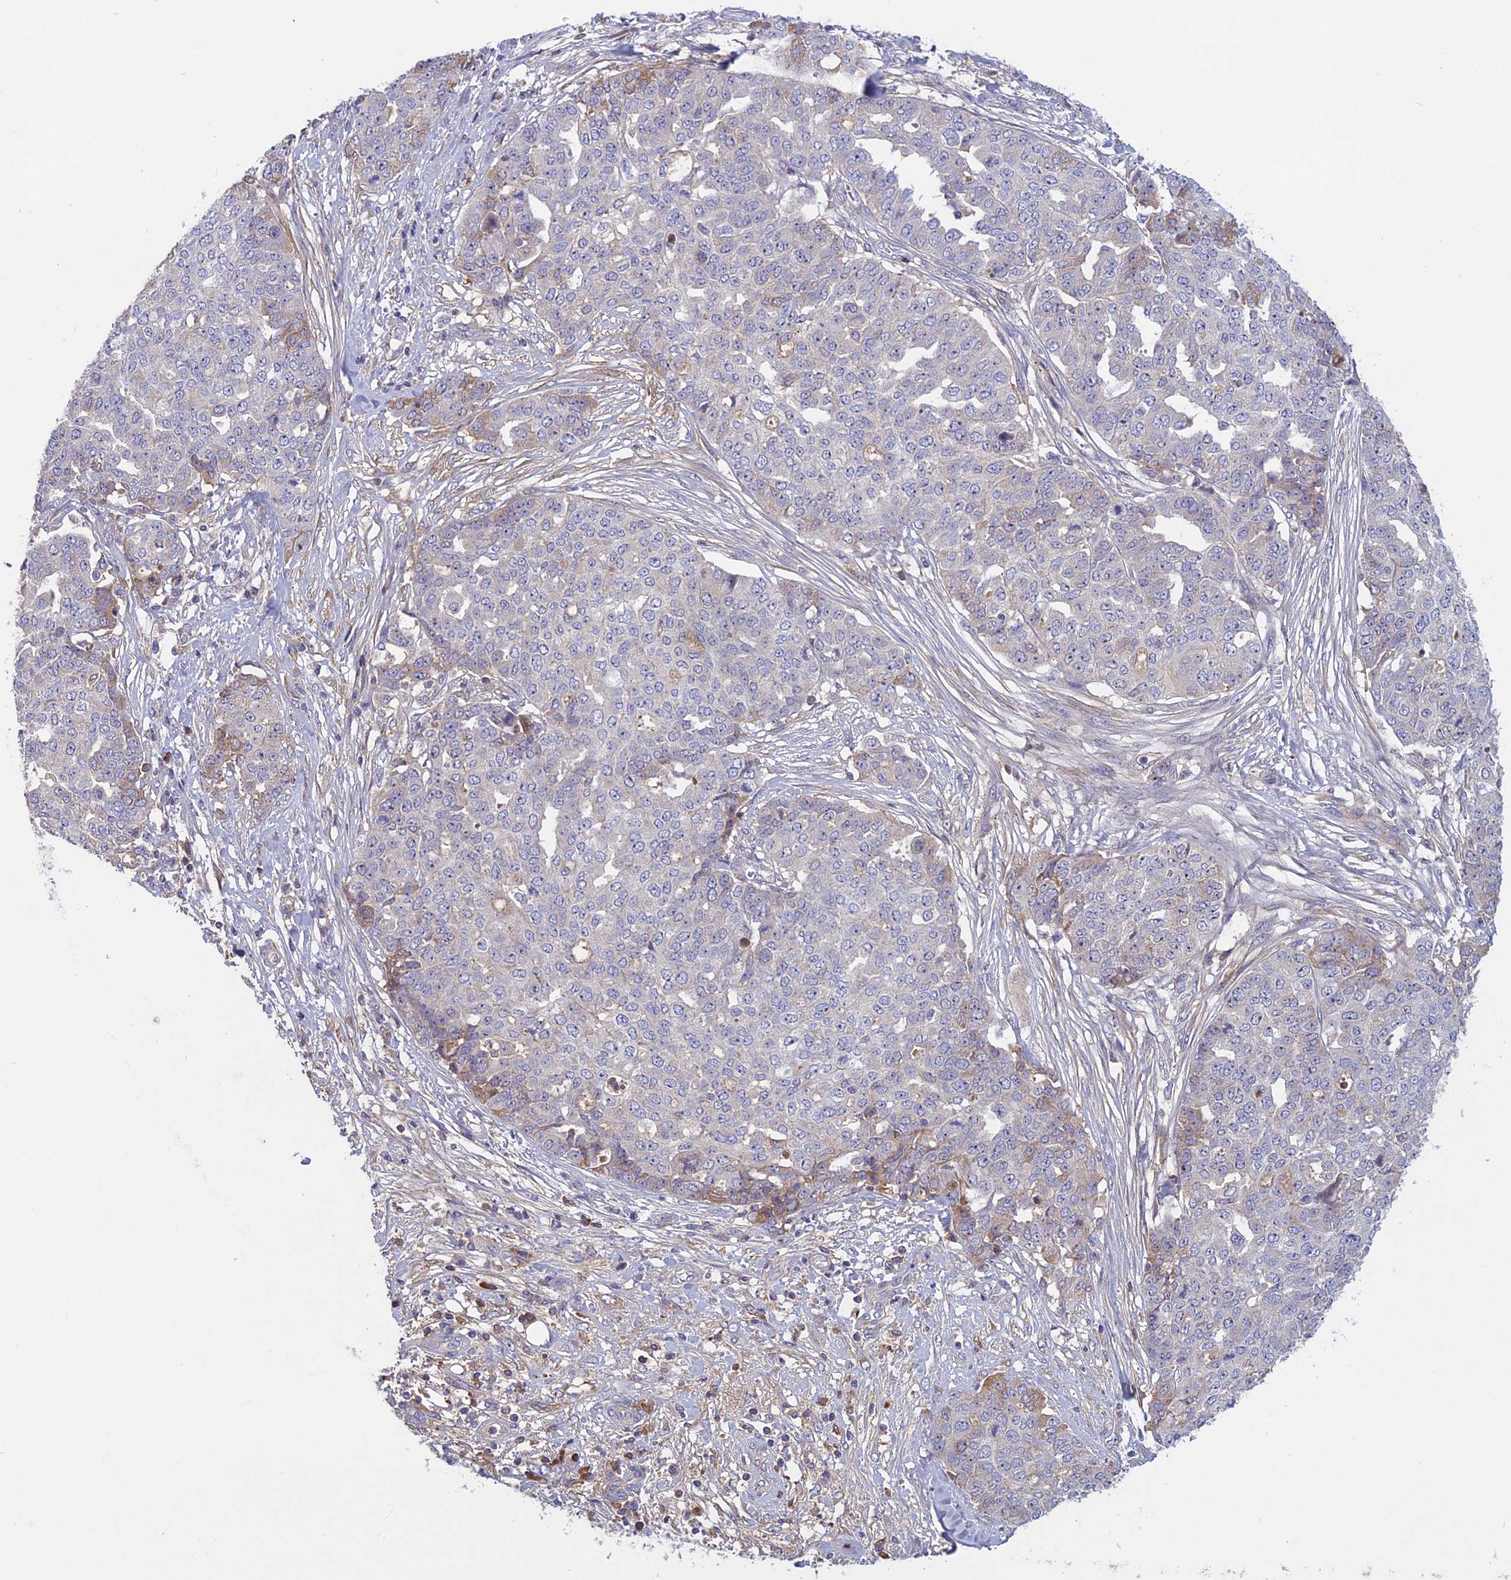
{"staining": {"intensity": "weak", "quantity": "<25%", "location": "cytoplasmic/membranous"}, "tissue": "ovarian cancer", "cell_type": "Tumor cells", "image_type": "cancer", "snomed": [{"axis": "morphology", "description": "Cystadenocarcinoma, serous, NOS"}, {"axis": "topography", "description": "Soft tissue"}, {"axis": "topography", "description": "Ovary"}], "caption": "This photomicrograph is of ovarian cancer stained with immunohistochemistry (IHC) to label a protein in brown with the nuclei are counter-stained blue. There is no expression in tumor cells.", "gene": "ADO", "patient": {"sex": "female", "age": 57}}